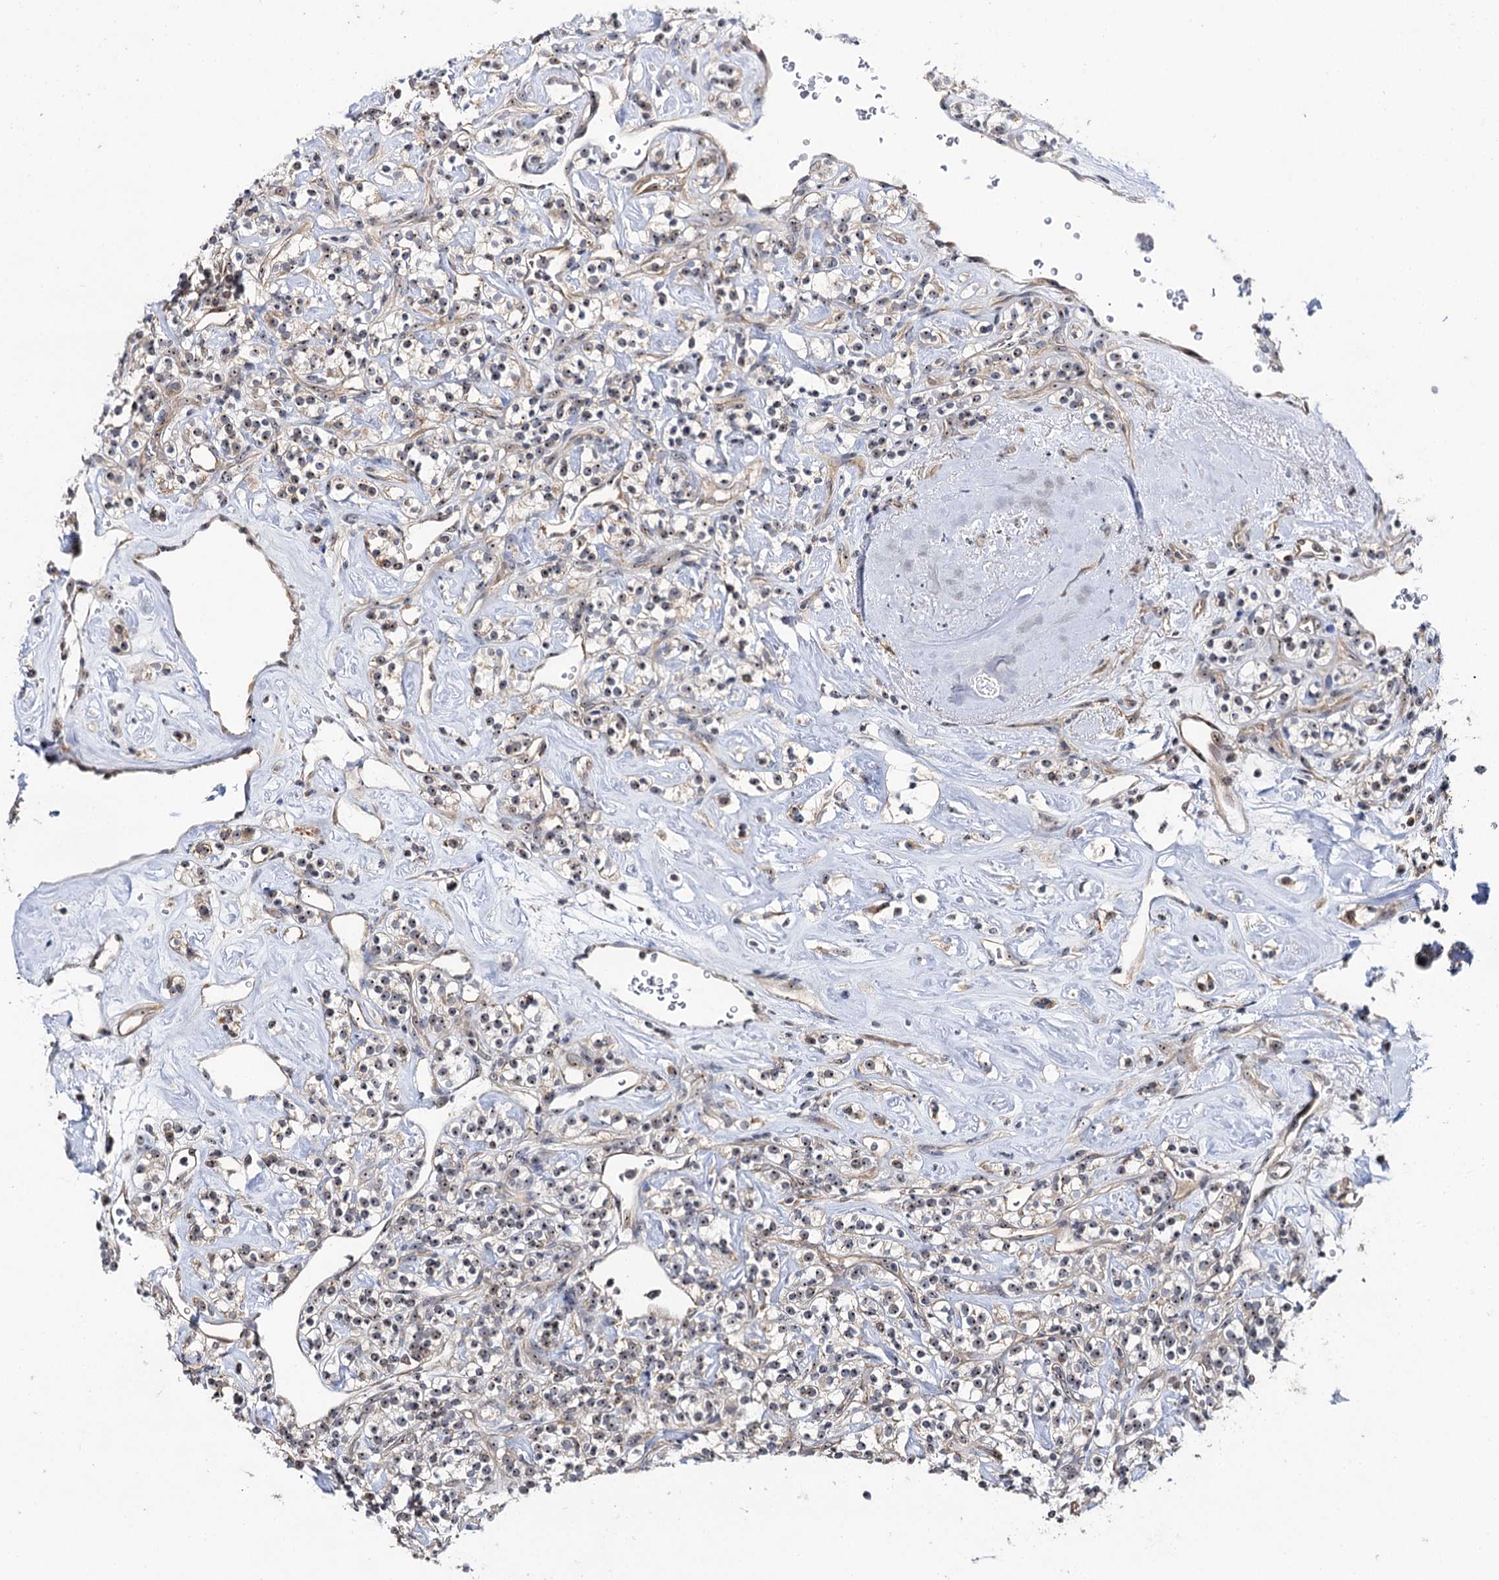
{"staining": {"intensity": "weak", "quantity": "25%-75%", "location": "nuclear"}, "tissue": "renal cancer", "cell_type": "Tumor cells", "image_type": "cancer", "snomed": [{"axis": "morphology", "description": "Adenocarcinoma, NOS"}, {"axis": "topography", "description": "Kidney"}], "caption": "Renal cancer stained for a protein displays weak nuclear positivity in tumor cells.", "gene": "SUPT20H", "patient": {"sex": "male", "age": 77}}